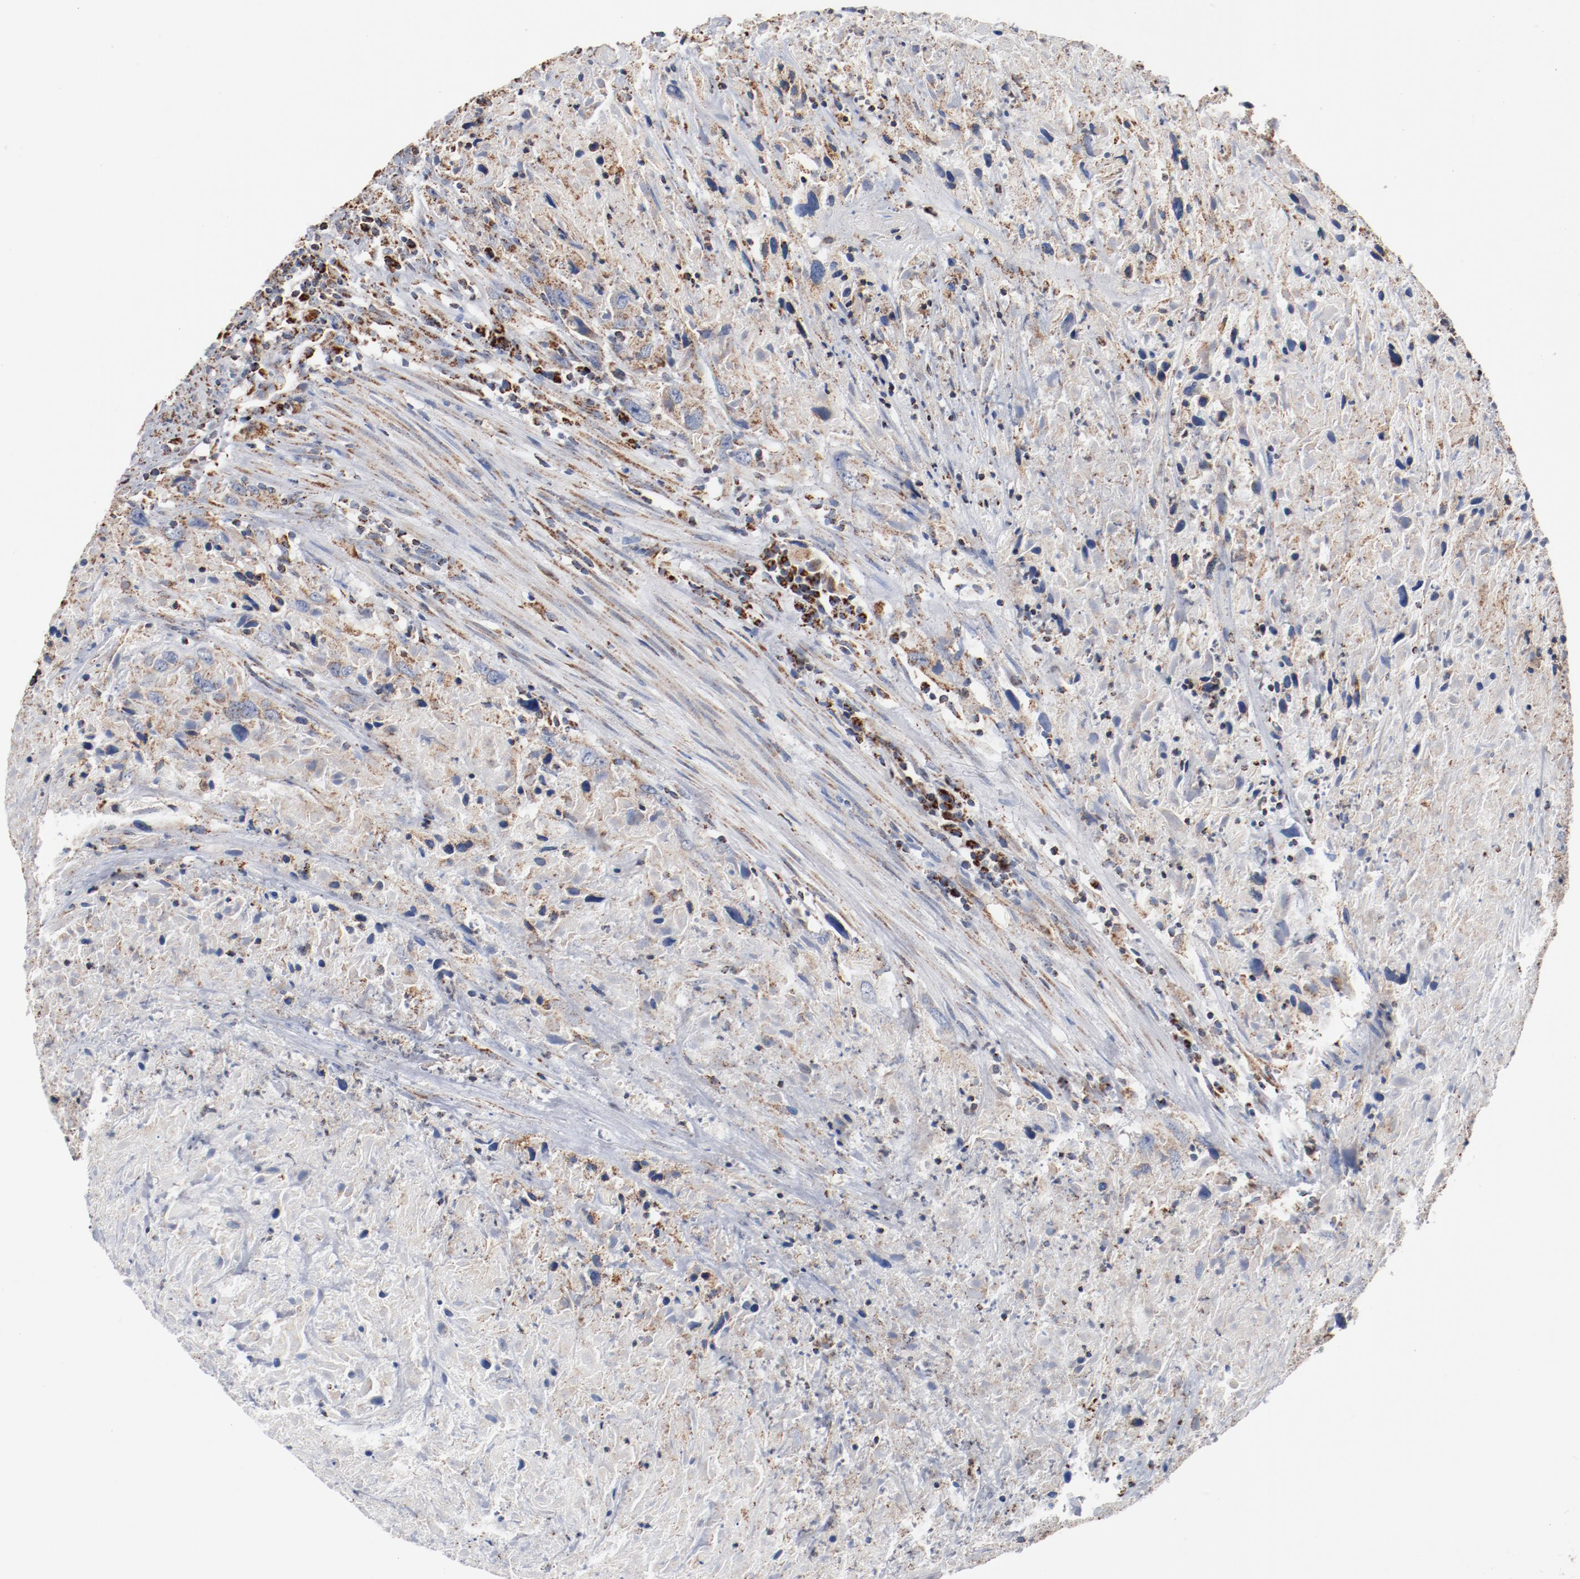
{"staining": {"intensity": "weak", "quantity": ">75%", "location": "cytoplasmic/membranous"}, "tissue": "urothelial cancer", "cell_type": "Tumor cells", "image_type": "cancer", "snomed": [{"axis": "morphology", "description": "Urothelial carcinoma, High grade"}, {"axis": "topography", "description": "Urinary bladder"}], "caption": "Human urothelial carcinoma (high-grade) stained with a protein marker exhibits weak staining in tumor cells.", "gene": "NDUFS4", "patient": {"sex": "male", "age": 61}}